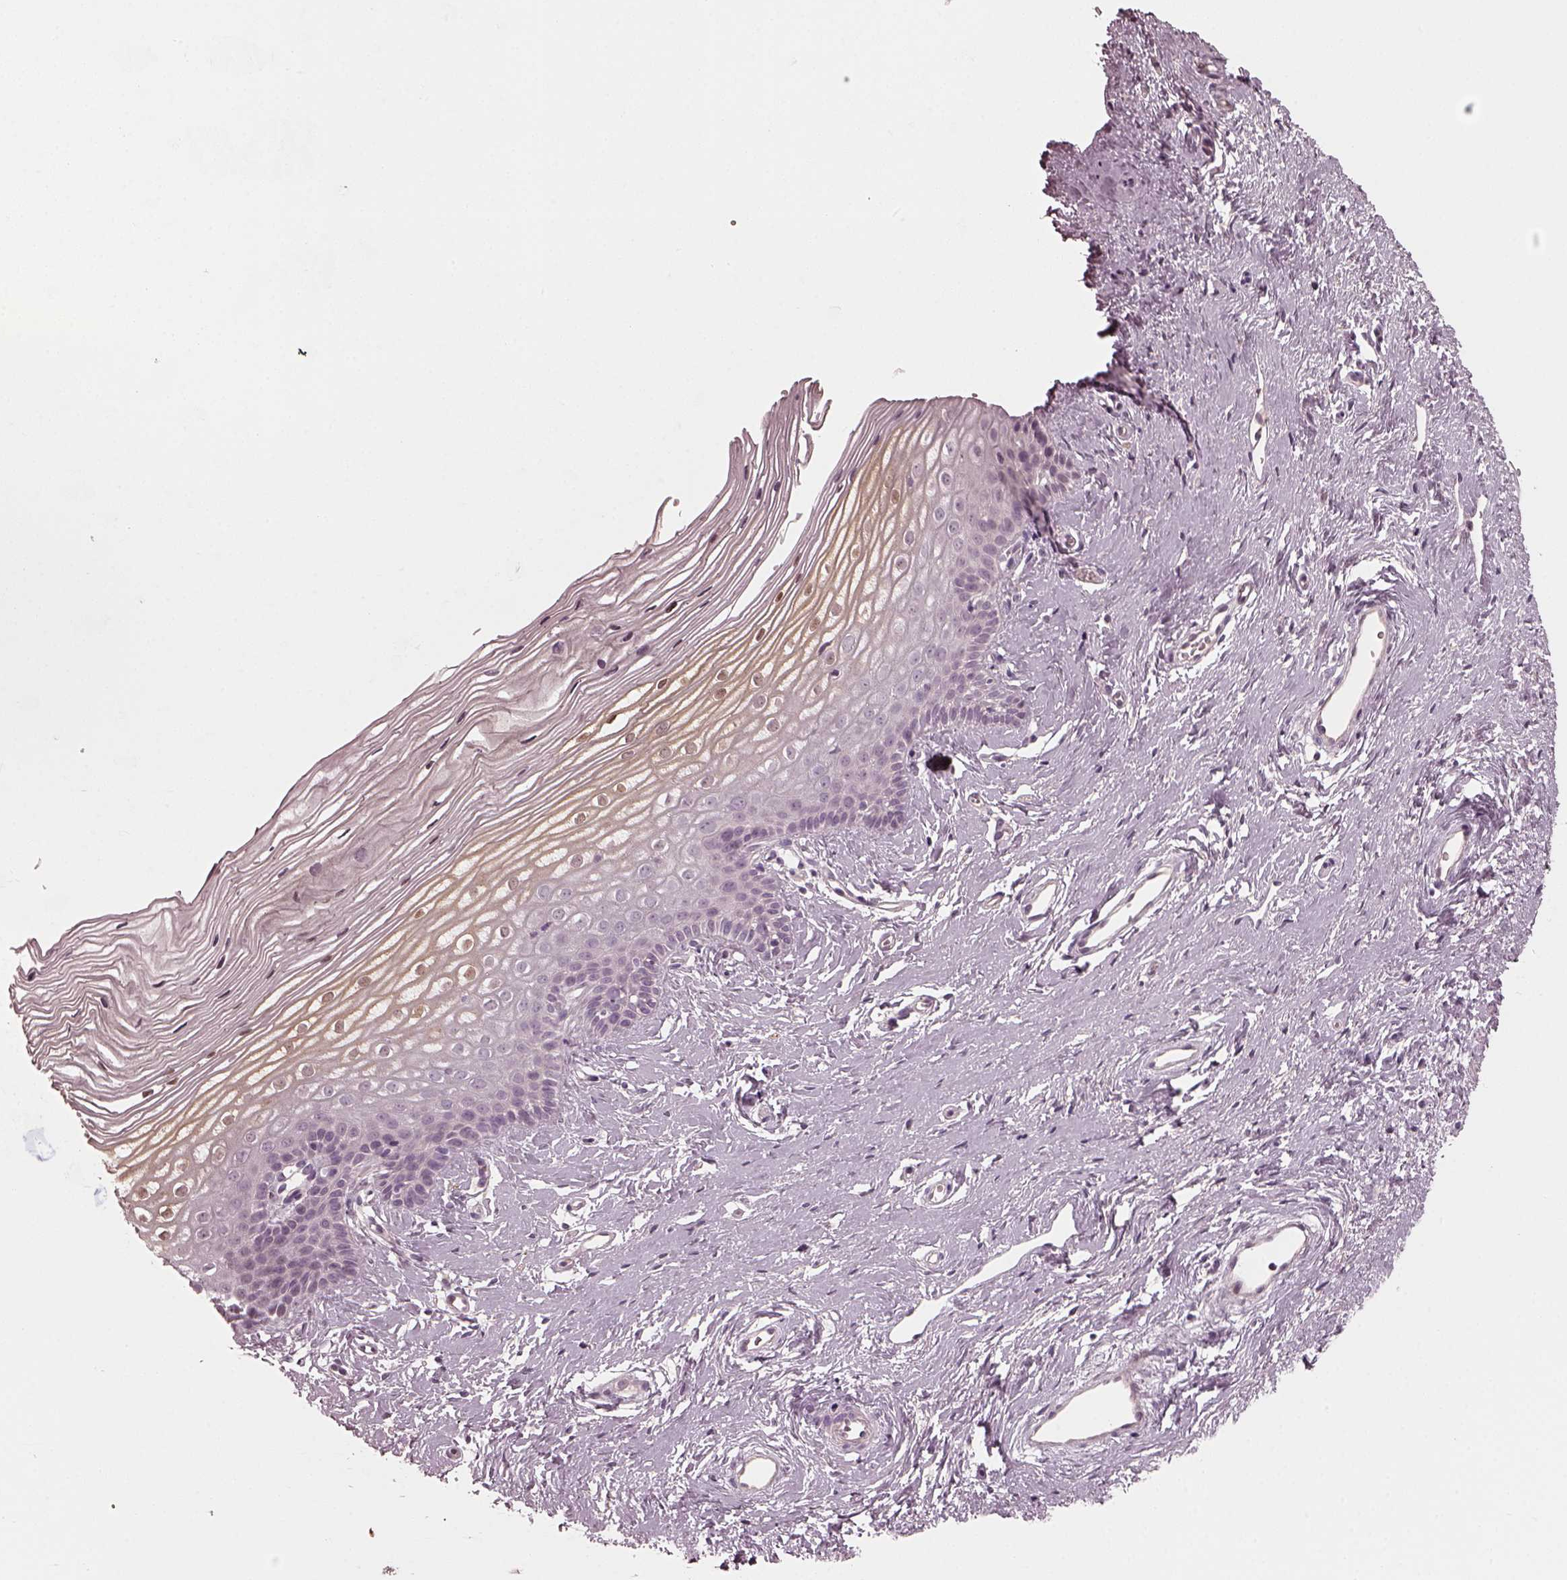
{"staining": {"intensity": "negative", "quantity": "none", "location": "none"}, "tissue": "cervix", "cell_type": "Glandular cells", "image_type": "normal", "snomed": [{"axis": "morphology", "description": "Normal tissue, NOS"}, {"axis": "topography", "description": "Cervix"}], "caption": "Protein analysis of unremarkable cervix exhibits no significant expression in glandular cells.", "gene": "CHIT1", "patient": {"sex": "female", "age": 40}}